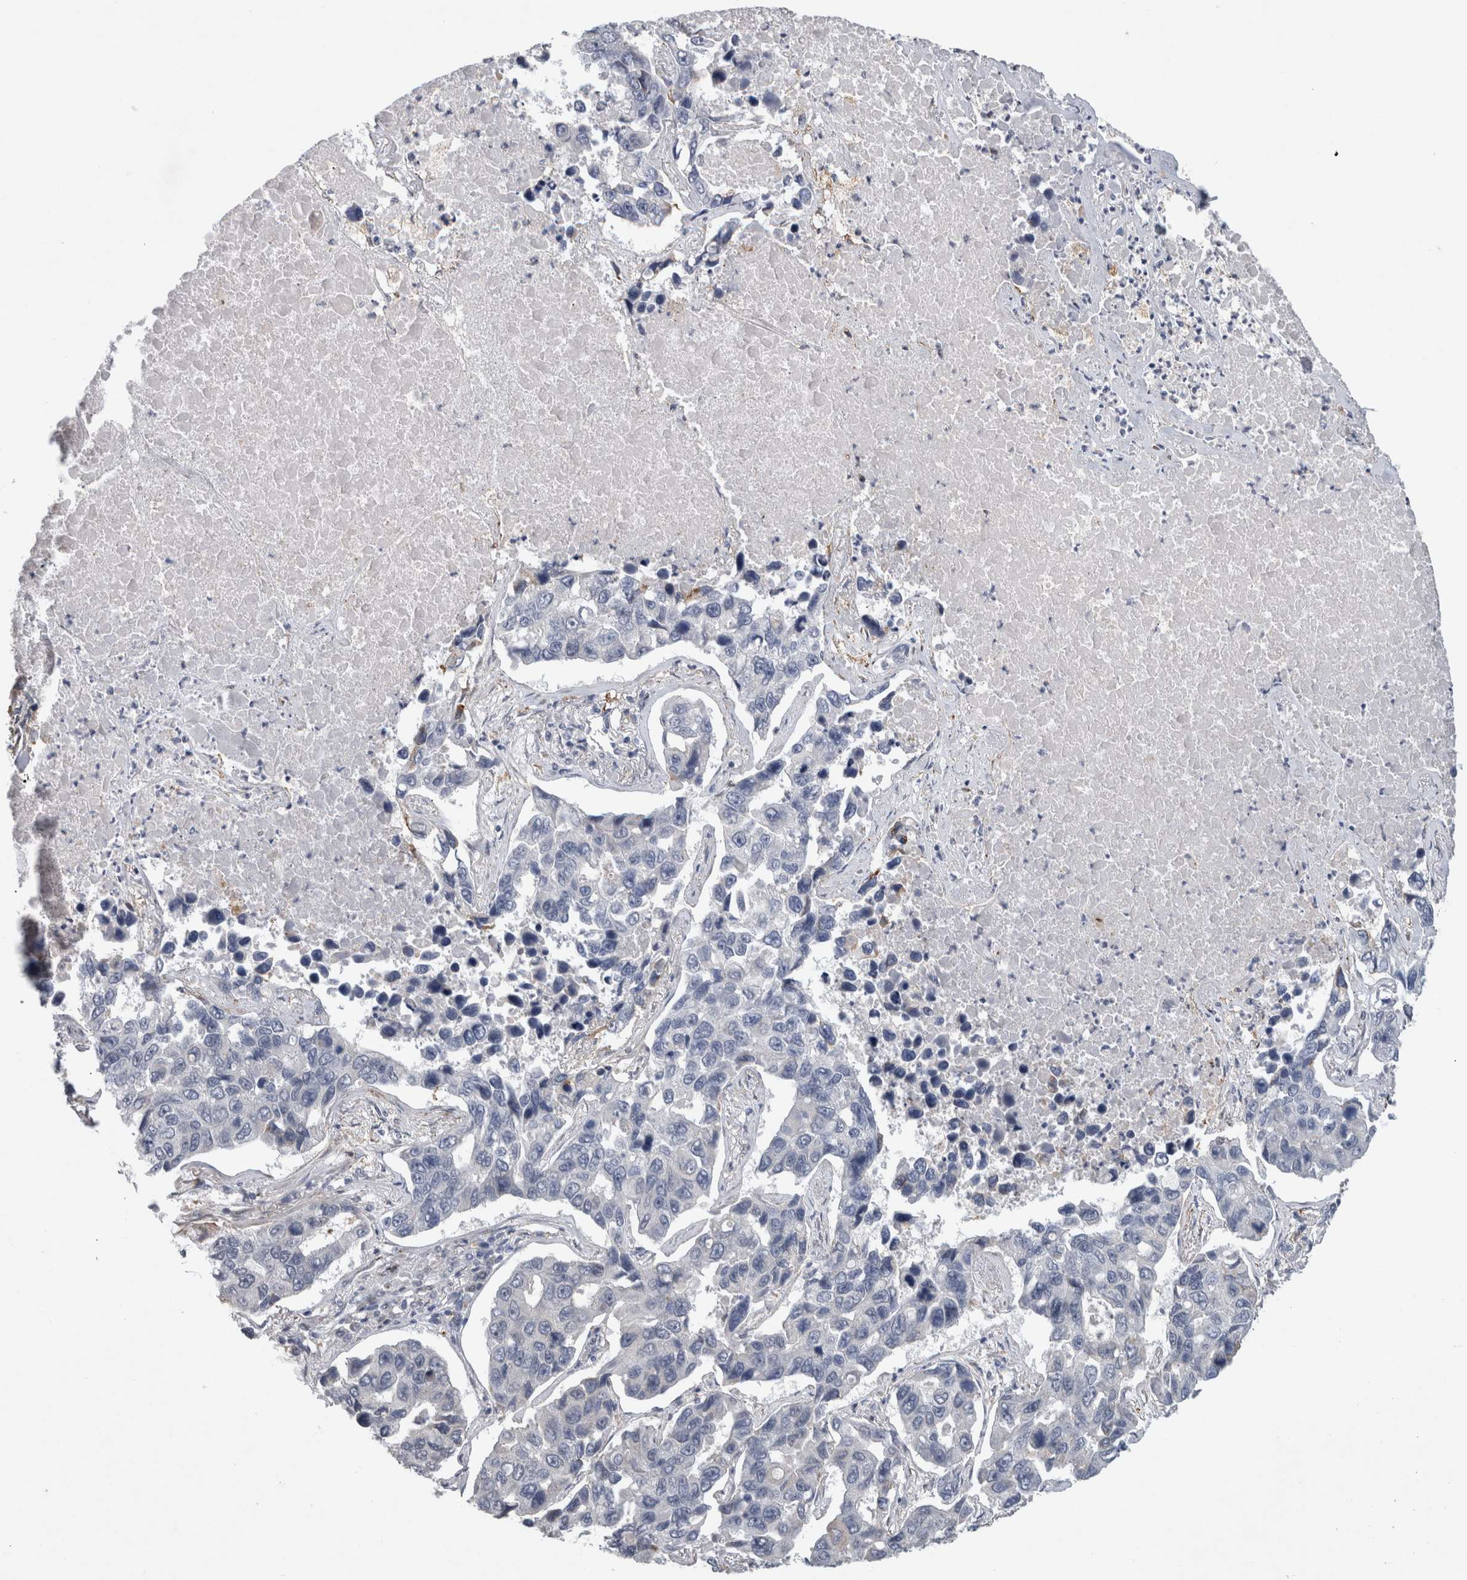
{"staining": {"intensity": "negative", "quantity": "none", "location": "none"}, "tissue": "lung cancer", "cell_type": "Tumor cells", "image_type": "cancer", "snomed": [{"axis": "morphology", "description": "Adenocarcinoma, NOS"}, {"axis": "topography", "description": "Lung"}], "caption": "The micrograph exhibits no significant expression in tumor cells of lung cancer (adenocarcinoma). (DAB (3,3'-diaminobenzidine) immunohistochemistry (IHC) with hematoxylin counter stain).", "gene": "PRXL2A", "patient": {"sex": "male", "age": 64}}